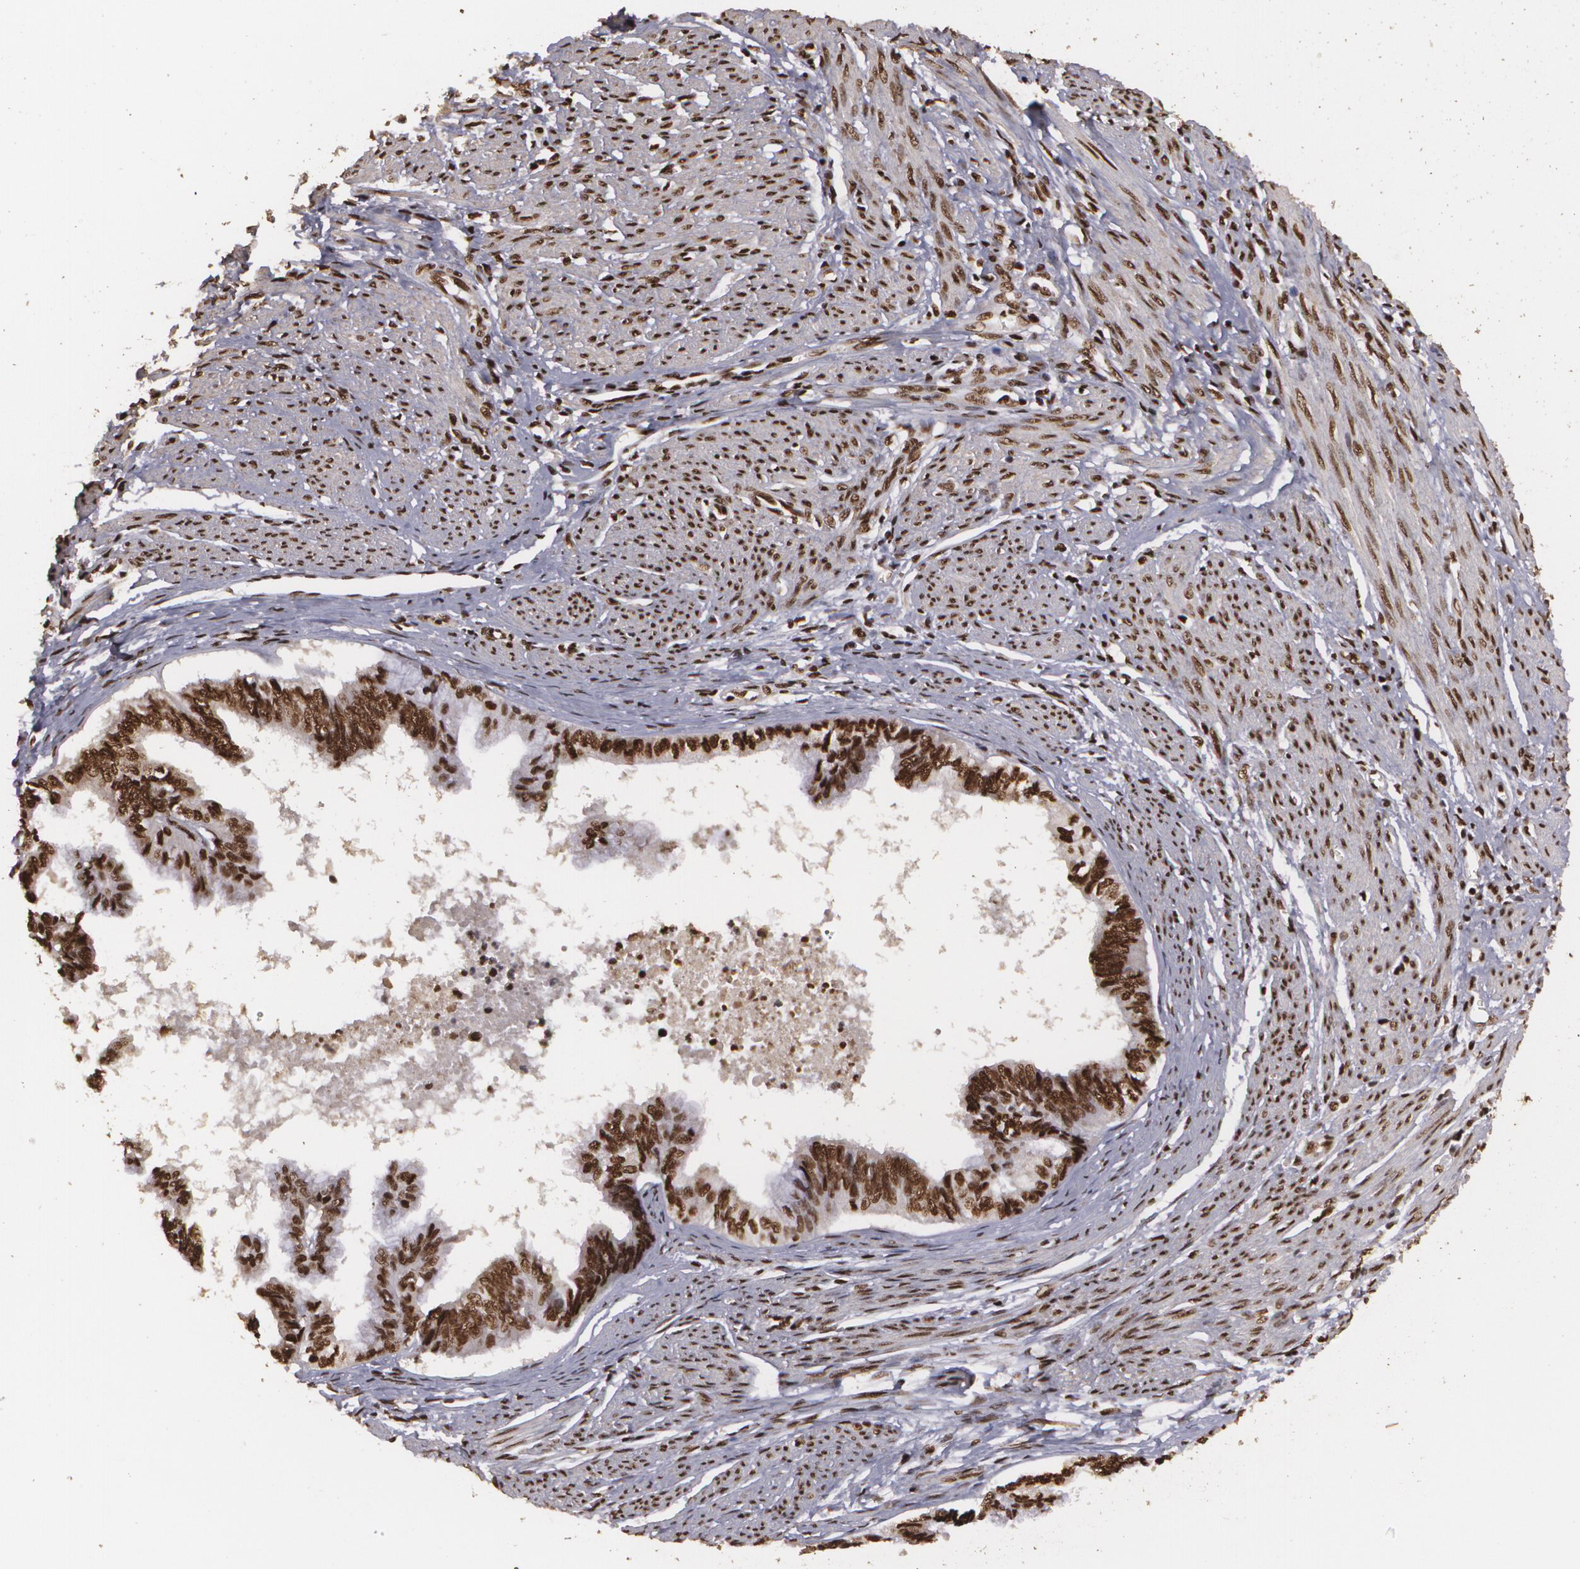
{"staining": {"intensity": "strong", "quantity": ">75%", "location": "cytoplasmic/membranous,nuclear"}, "tissue": "endometrial cancer", "cell_type": "Tumor cells", "image_type": "cancer", "snomed": [{"axis": "morphology", "description": "Adenocarcinoma, NOS"}, {"axis": "topography", "description": "Endometrium"}], "caption": "This is a micrograph of immunohistochemistry (IHC) staining of adenocarcinoma (endometrial), which shows strong positivity in the cytoplasmic/membranous and nuclear of tumor cells.", "gene": "RCOR1", "patient": {"sex": "female", "age": 75}}